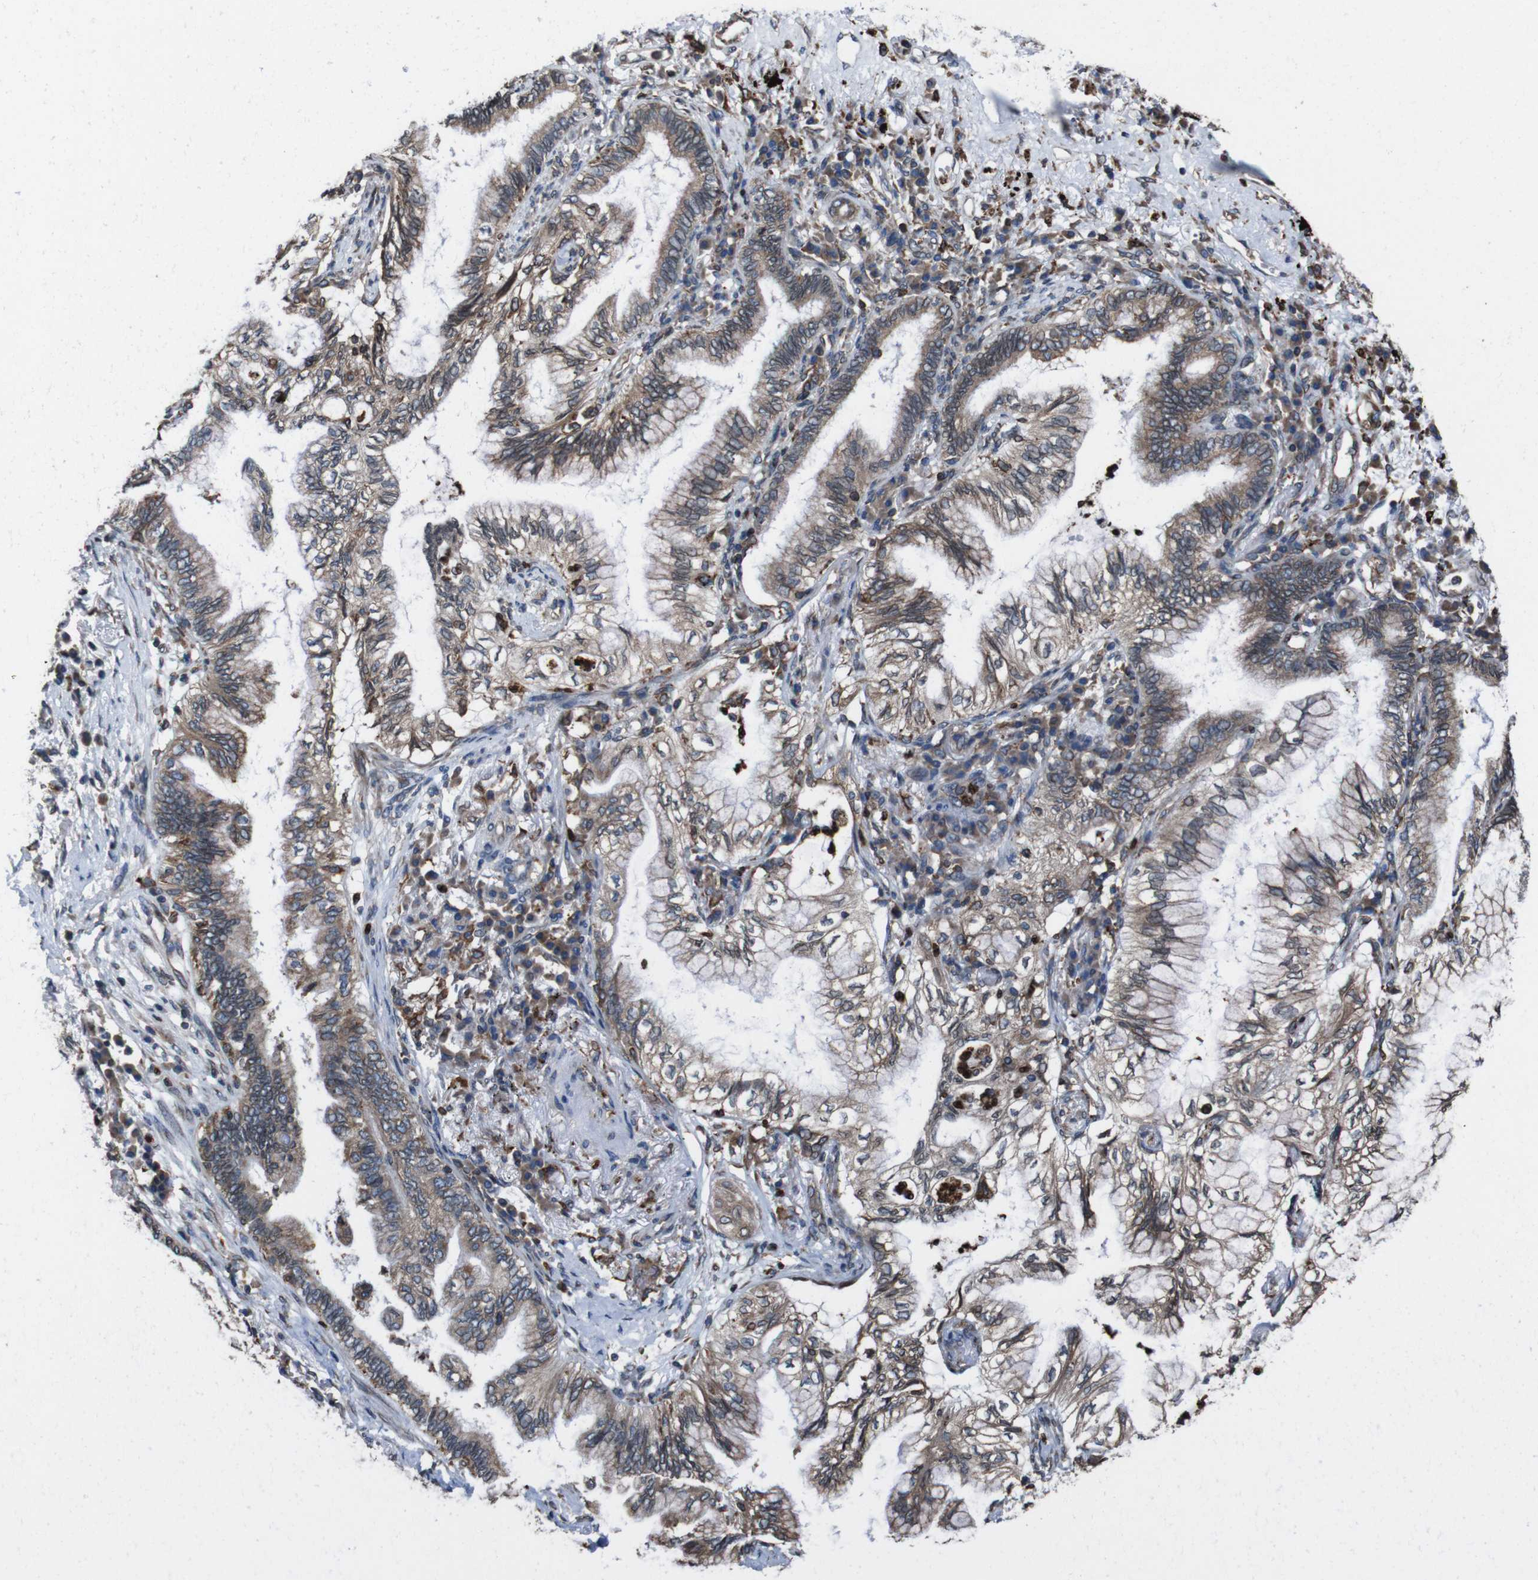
{"staining": {"intensity": "moderate", "quantity": ">75%", "location": "cytoplasmic/membranous"}, "tissue": "lung cancer", "cell_type": "Tumor cells", "image_type": "cancer", "snomed": [{"axis": "morphology", "description": "Normal tissue, NOS"}, {"axis": "morphology", "description": "Adenocarcinoma, NOS"}, {"axis": "topography", "description": "Bronchus"}, {"axis": "topography", "description": "Lung"}], "caption": "Adenocarcinoma (lung) stained with IHC displays moderate cytoplasmic/membranous expression in approximately >75% of tumor cells.", "gene": "APMAP", "patient": {"sex": "female", "age": 70}}